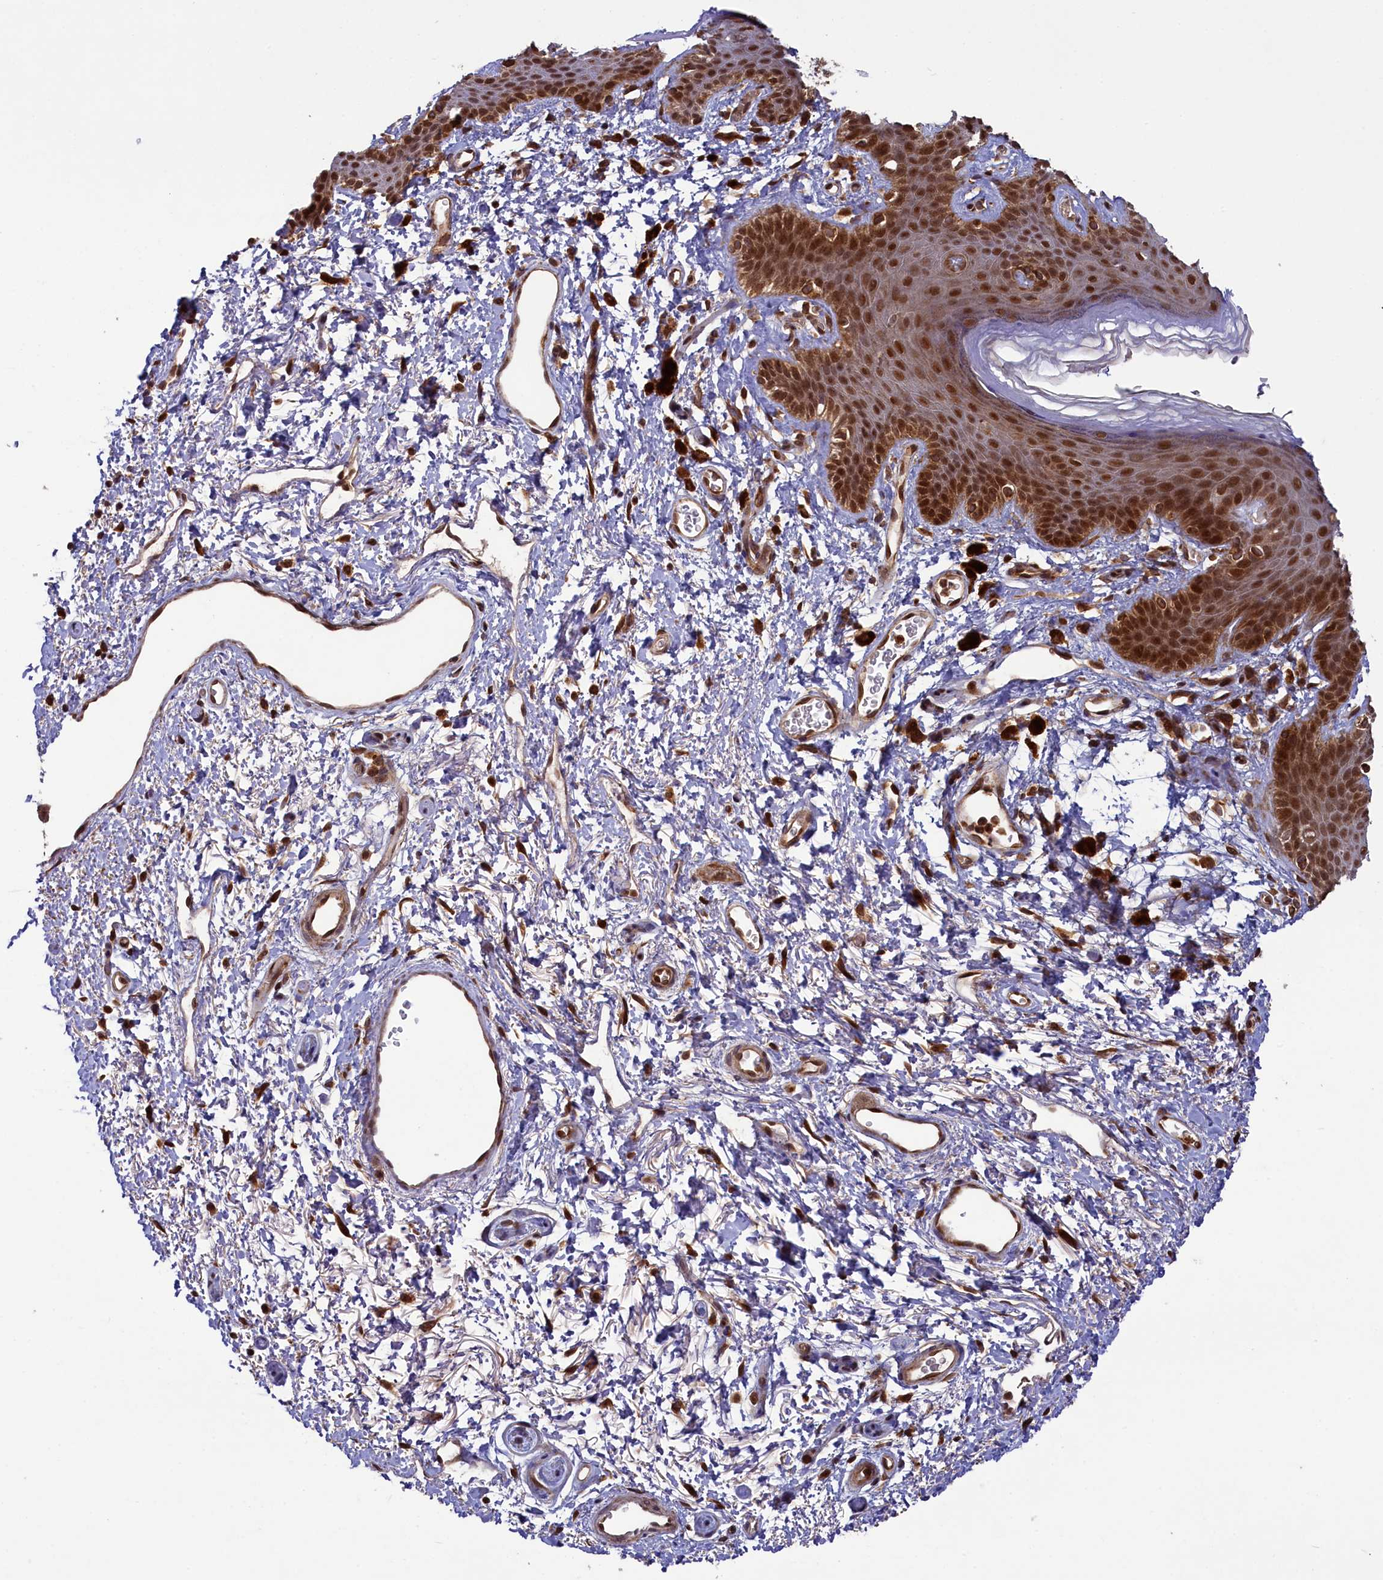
{"staining": {"intensity": "strong", "quantity": ">75%", "location": "cytoplasmic/membranous,nuclear"}, "tissue": "skin", "cell_type": "Epidermal cells", "image_type": "normal", "snomed": [{"axis": "morphology", "description": "Normal tissue, NOS"}, {"axis": "topography", "description": "Anal"}], "caption": "Epidermal cells exhibit strong cytoplasmic/membranous,nuclear expression in about >75% of cells in unremarkable skin.", "gene": "NAE1", "patient": {"sex": "female", "age": 46}}